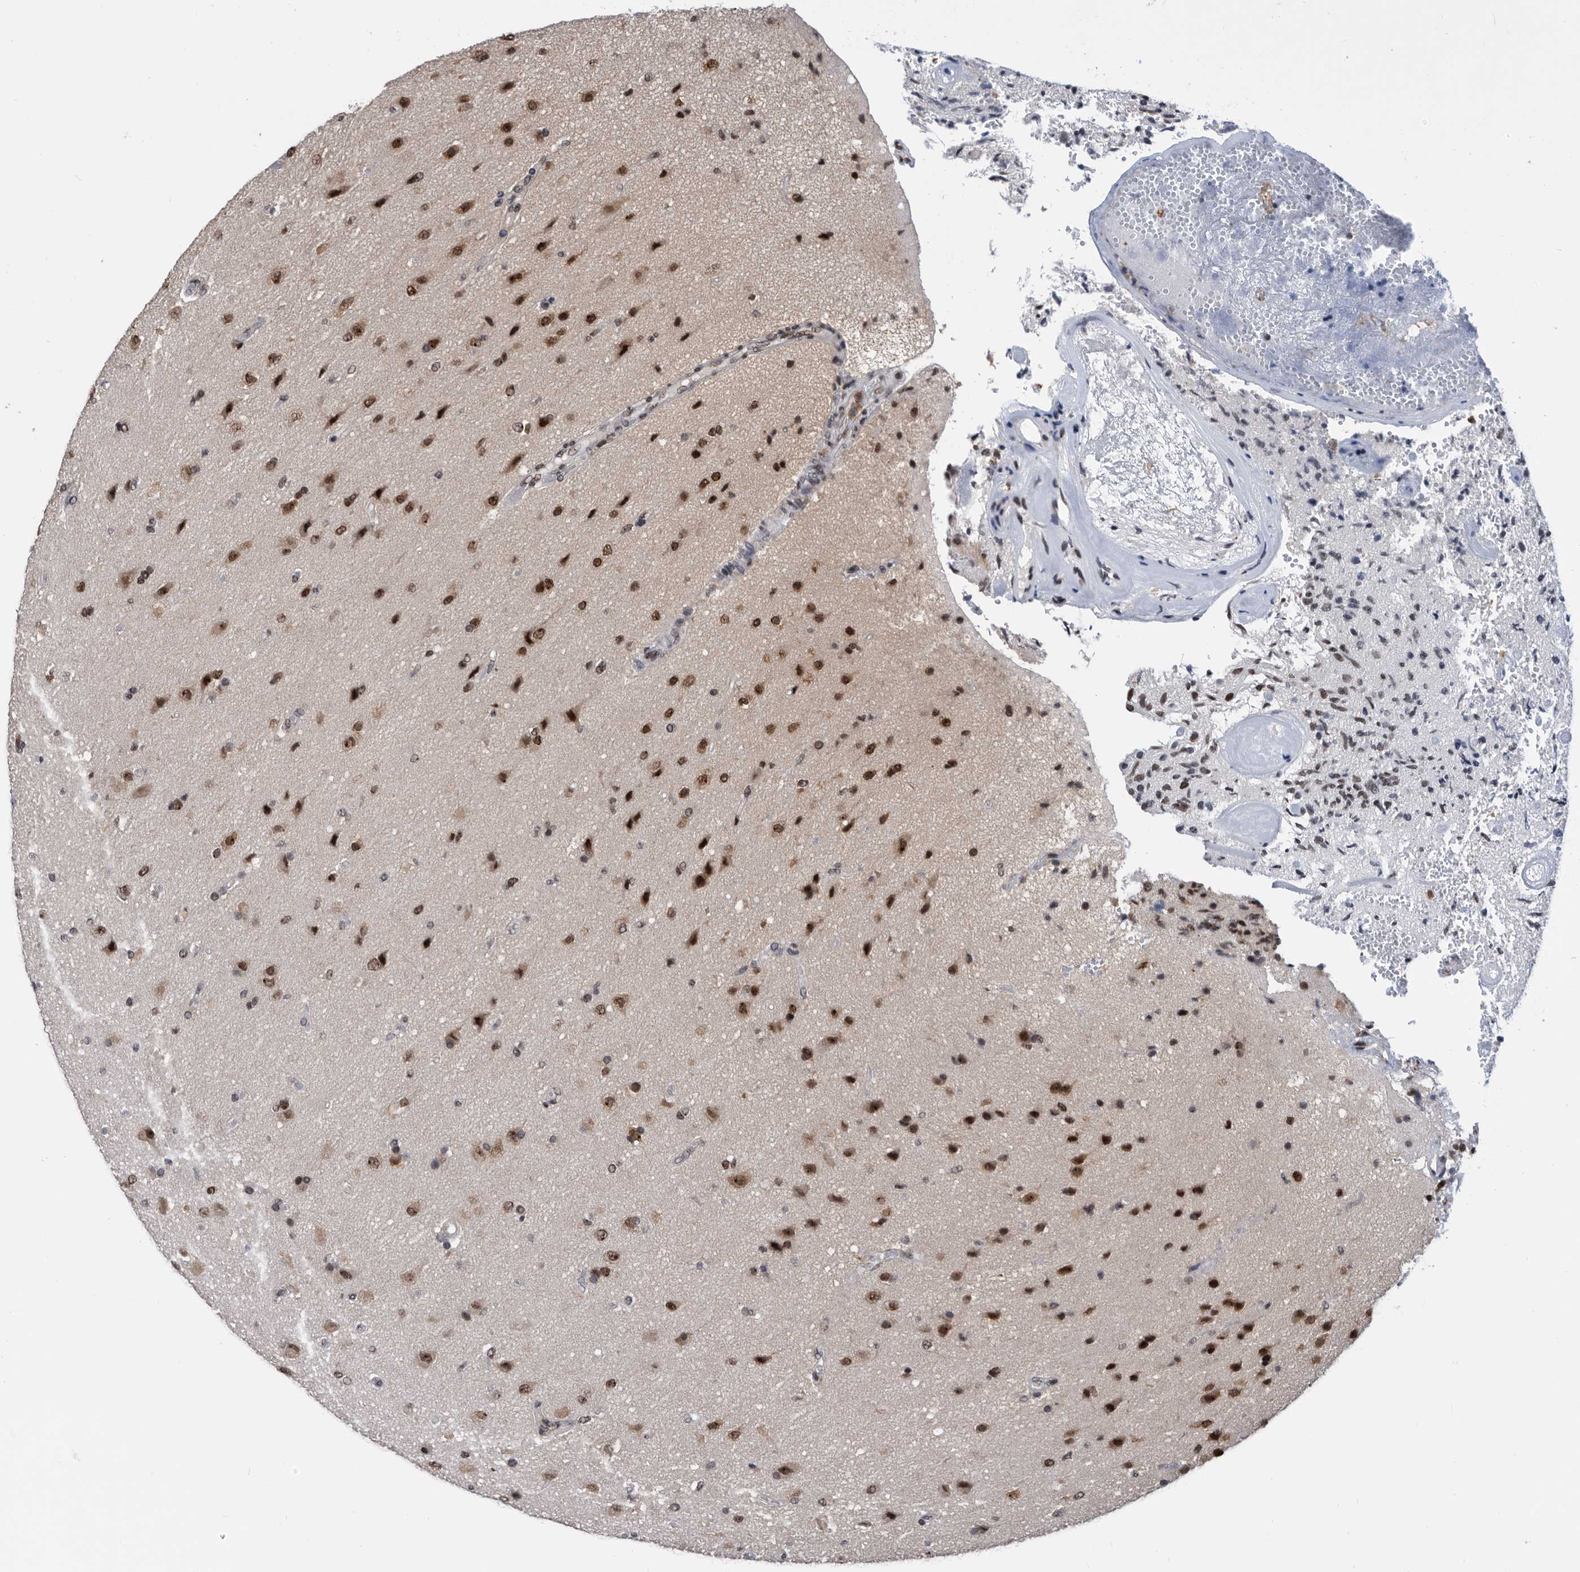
{"staining": {"intensity": "strong", "quantity": ">75%", "location": "nuclear"}, "tissue": "glioma", "cell_type": "Tumor cells", "image_type": "cancer", "snomed": [{"axis": "morphology", "description": "Glioma, malignant, High grade"}, {"axis": "topography", "description": "Brain"}], "caption": "Human glioma stained with a protein marker demonstrates strong staining in tumor cells.", "gene": "ZNF260", "patient": {"sex": "male", "age": 72}}